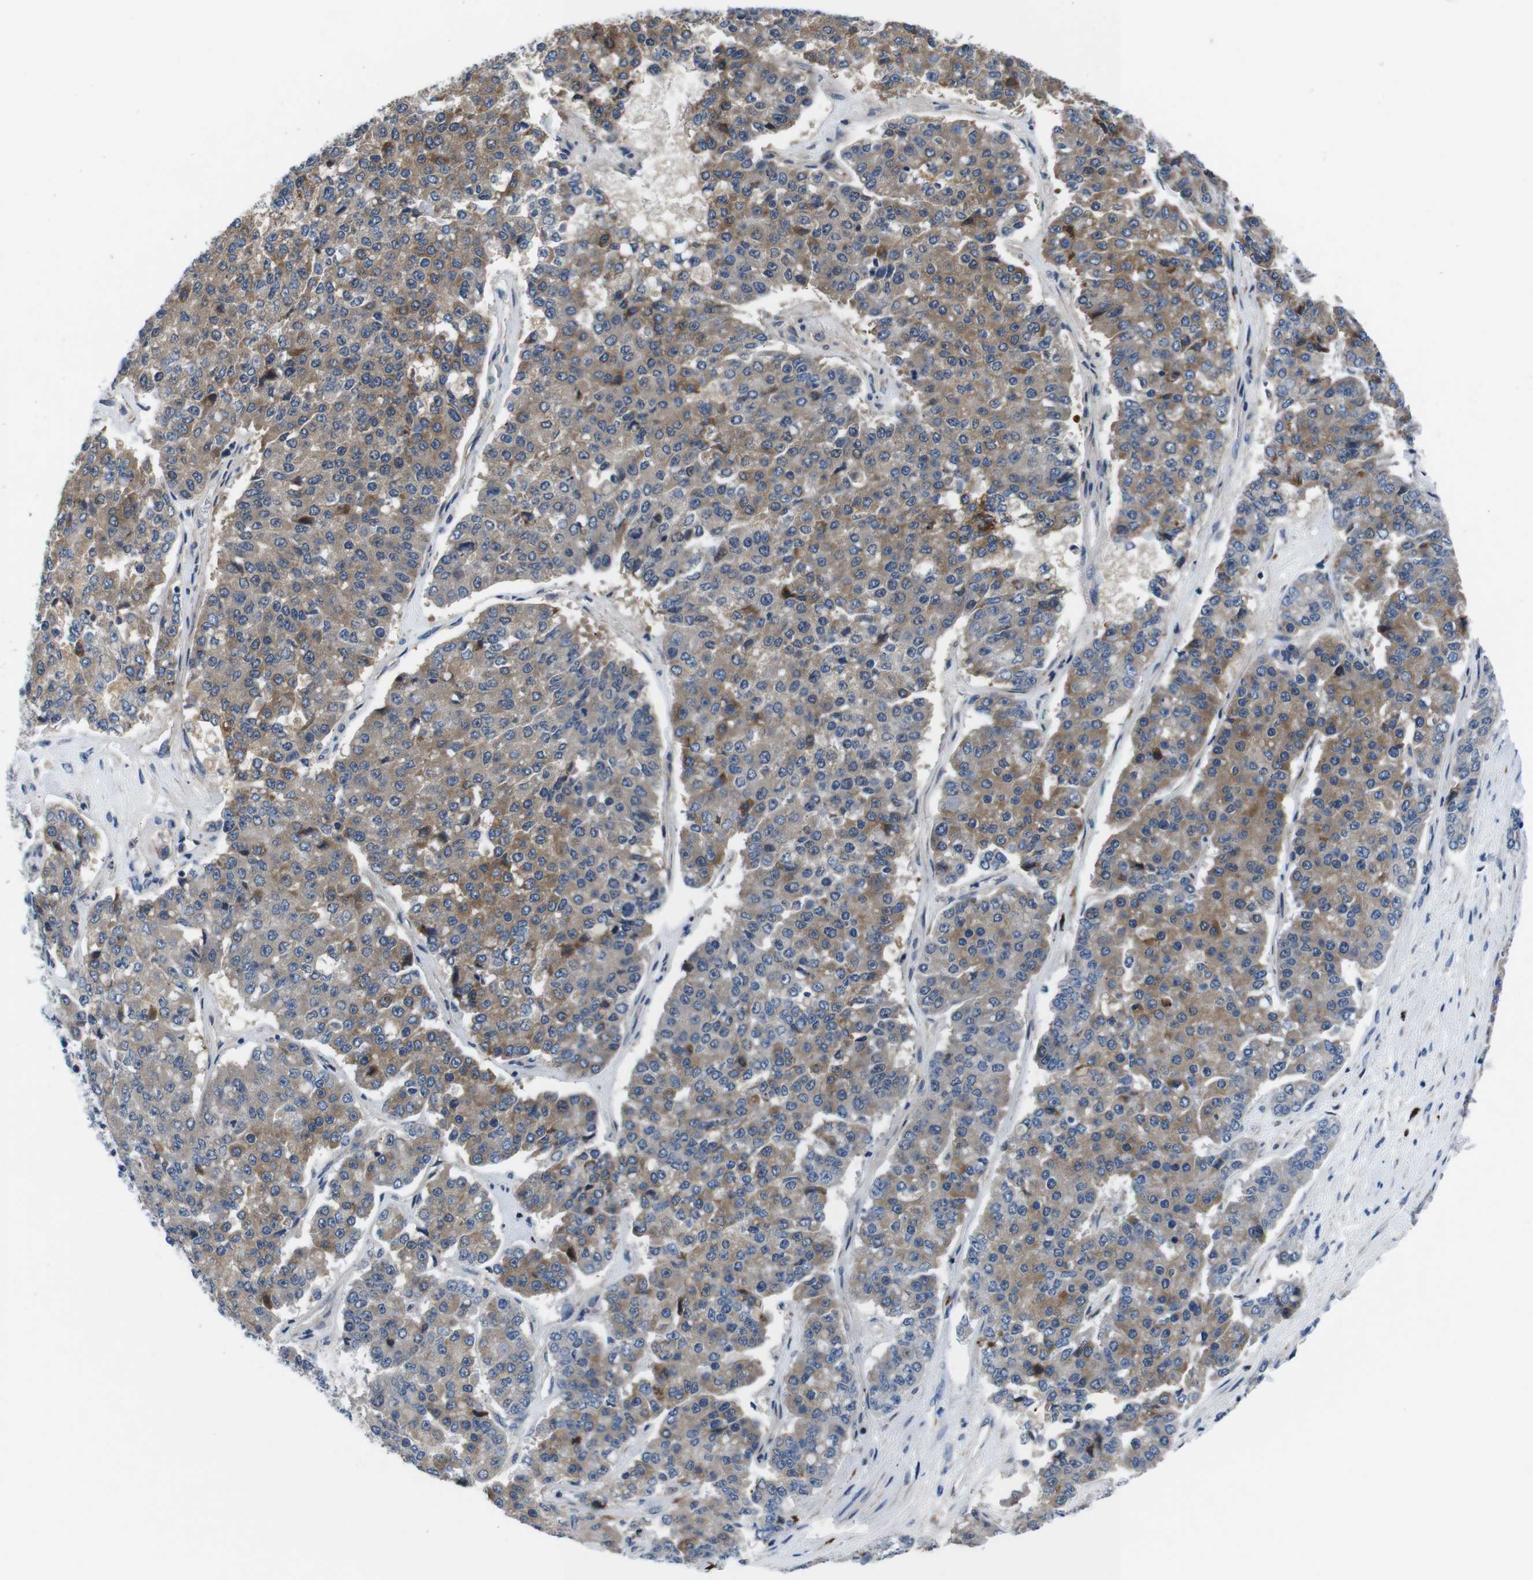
{"staining": {"intensity": "moderate", "quantity": ">75%", "location": "cytoplasmic/membranous"}, "tissue": "pancreatic cancer", "cell_type": "Tumor cells", "image_type": "cancer", "snomed": [{"axis": "morphology", "description": "Adenocarcinoma, NOS"}, {"axis": "topography", "description": "Pancreas"}], "caption": "Human pancreatic adenocarcinoma stained for a protein (brown) demonstrates moderate cytoplasmic/membranous positive staining in about >75% of tumor cells.", "gene": "JAK1", "patient": {"sex": "male", "age": 50}}